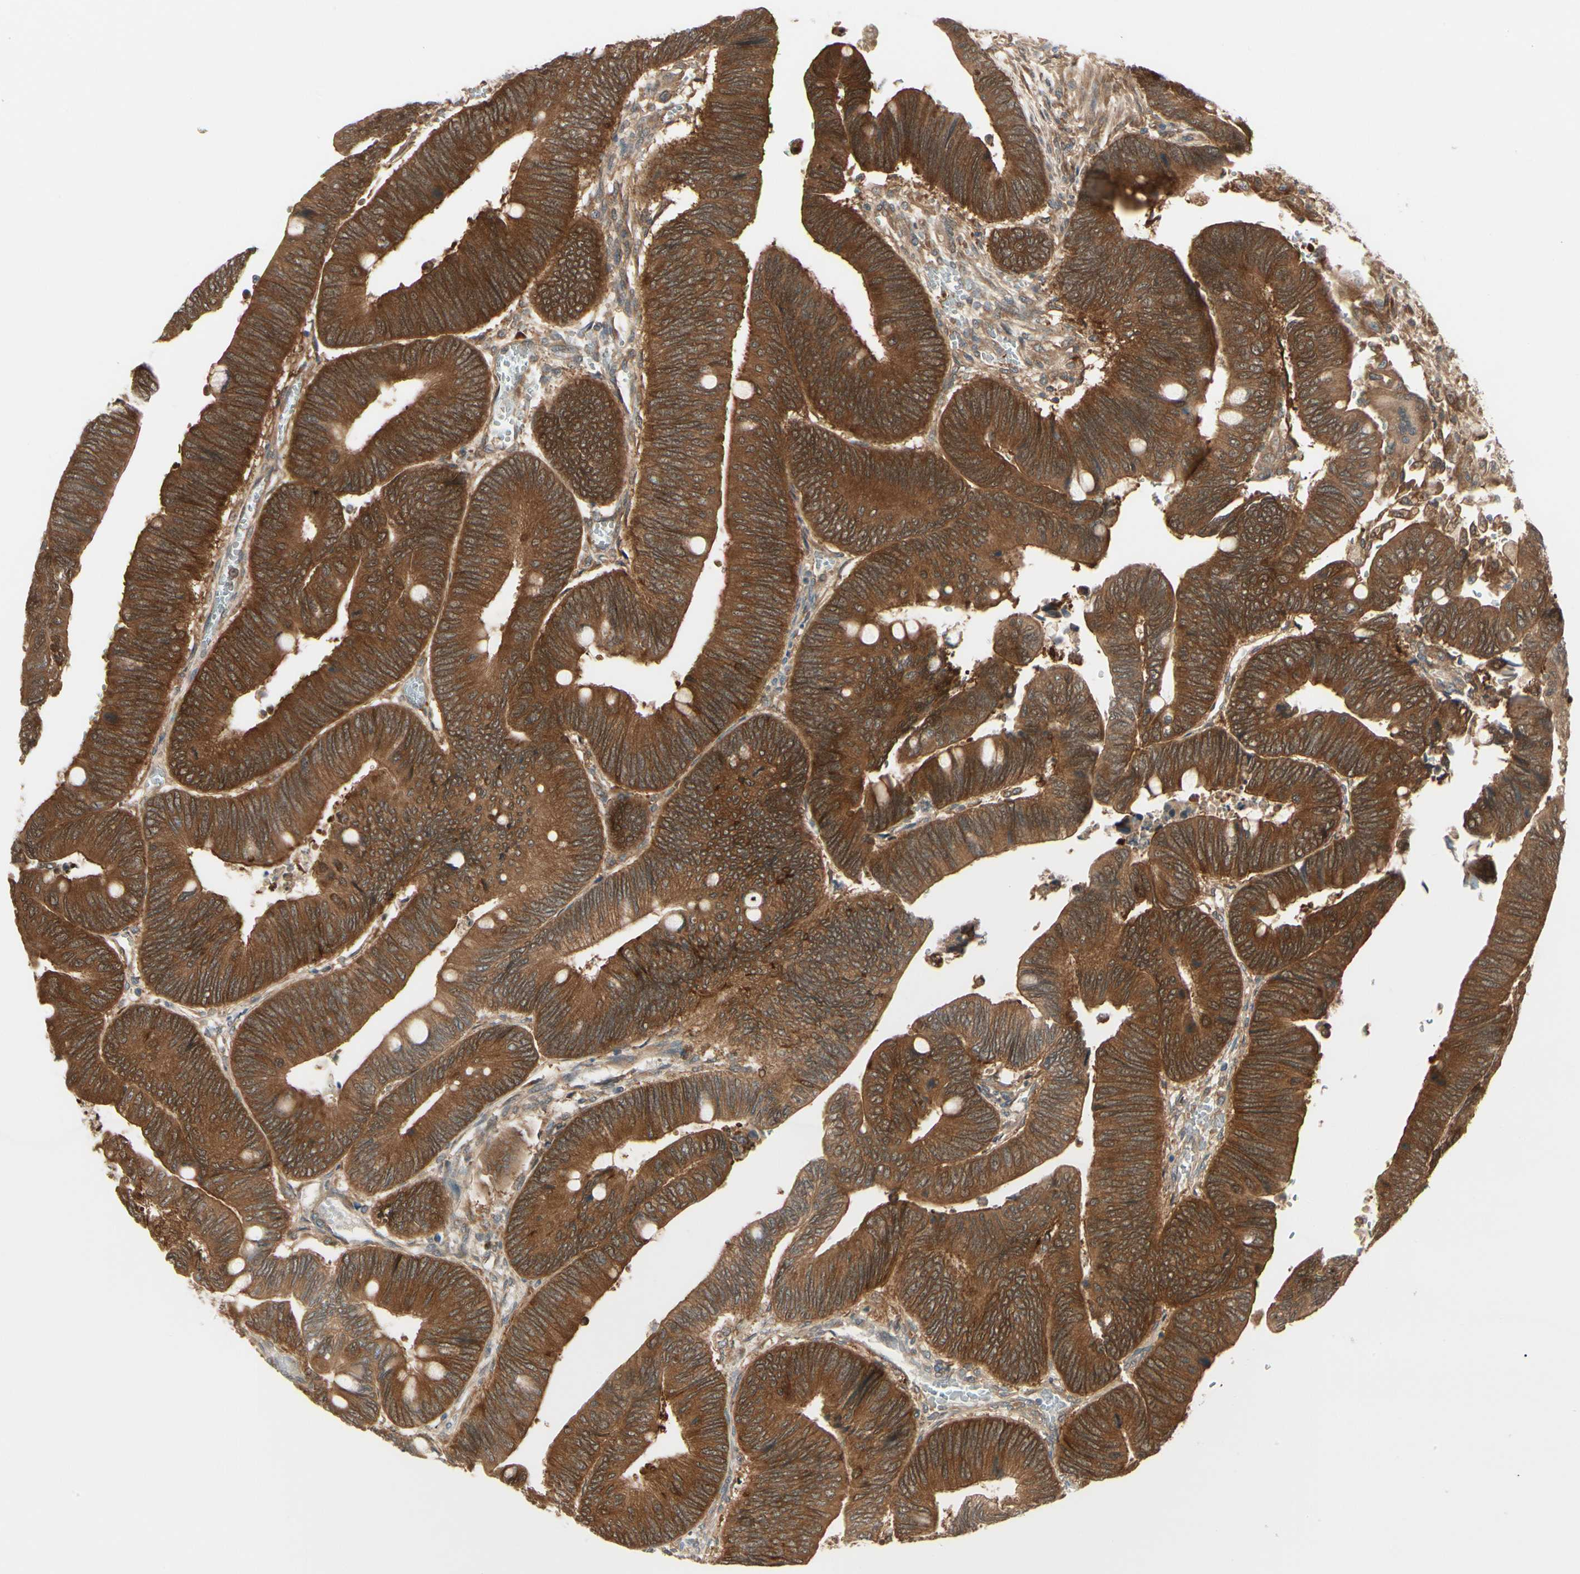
{"staining": {"intensity": "strong", "quantity": ">75%", "location": "cytoplasmic/membranous"}, "tissue": "colorectal cancer", "cell_type": "Tumor cells", "image_type": "cancer", "snomed": [{"axis": "morphology", "description": "Normal tissue, NOS"}, {"axis": "morphology", "description": "Adenocarcinoma, NOS"}, {"axis": "topography", "description": "Rectum"}, {"axis": "topography", "description": "Peripheral nerve tissue"}], "caption": "High-magnification brightfield microscopy of colorectal cancer stained with DAB (brown) and counterstained with hematoxylin (blue). tumor cells exhibit strong cytoplasmic/membranous positivity is appreciated in approximately>75% of cells.", "gene": "NME1-NME2", "patient": {"sex": "male", "age": 92}}